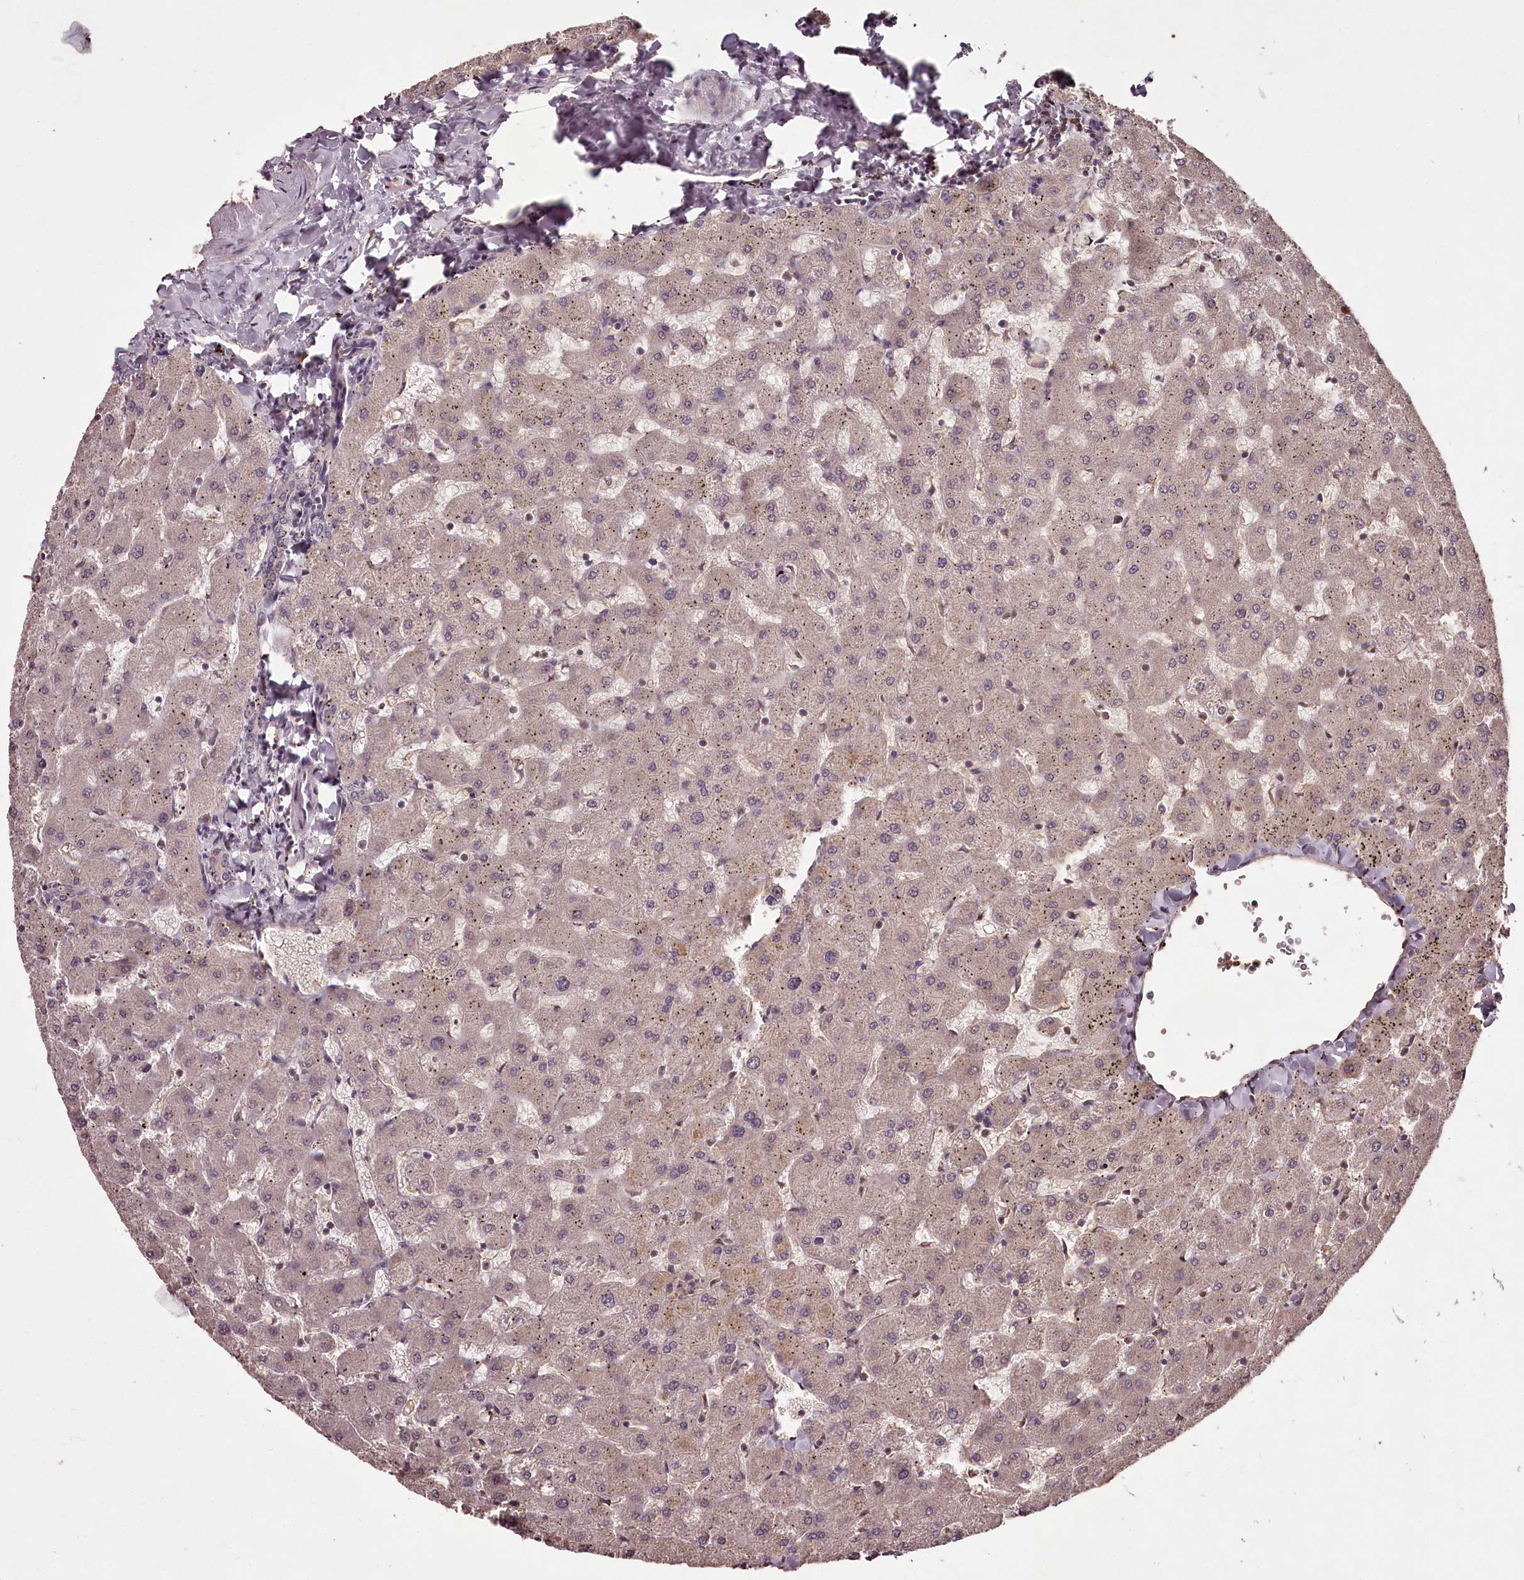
{"staining": {"intensity": "weak", "quantity": "<25%", "location": "cytoplasmic/membranous"}, "tissue": "liver", "cell_type": "Cholangiocytes", "image_type": "normal", "snomed": [{"axis": "morphology", "description": "Normal tissue, NOS"}, {"axis": "topography", "description": "Liver"}], "caption": "Immunohistochemical staining of normal human liver exhibits no significant positivity in cholangiocytes. (Stains: DAB immunohistochemistry with hematoxylin counter stain, Microscopy: brightfield microscopy at high magnification).", "gene": "NPRL2", "patient": {"sex": "female", "age": 63}}